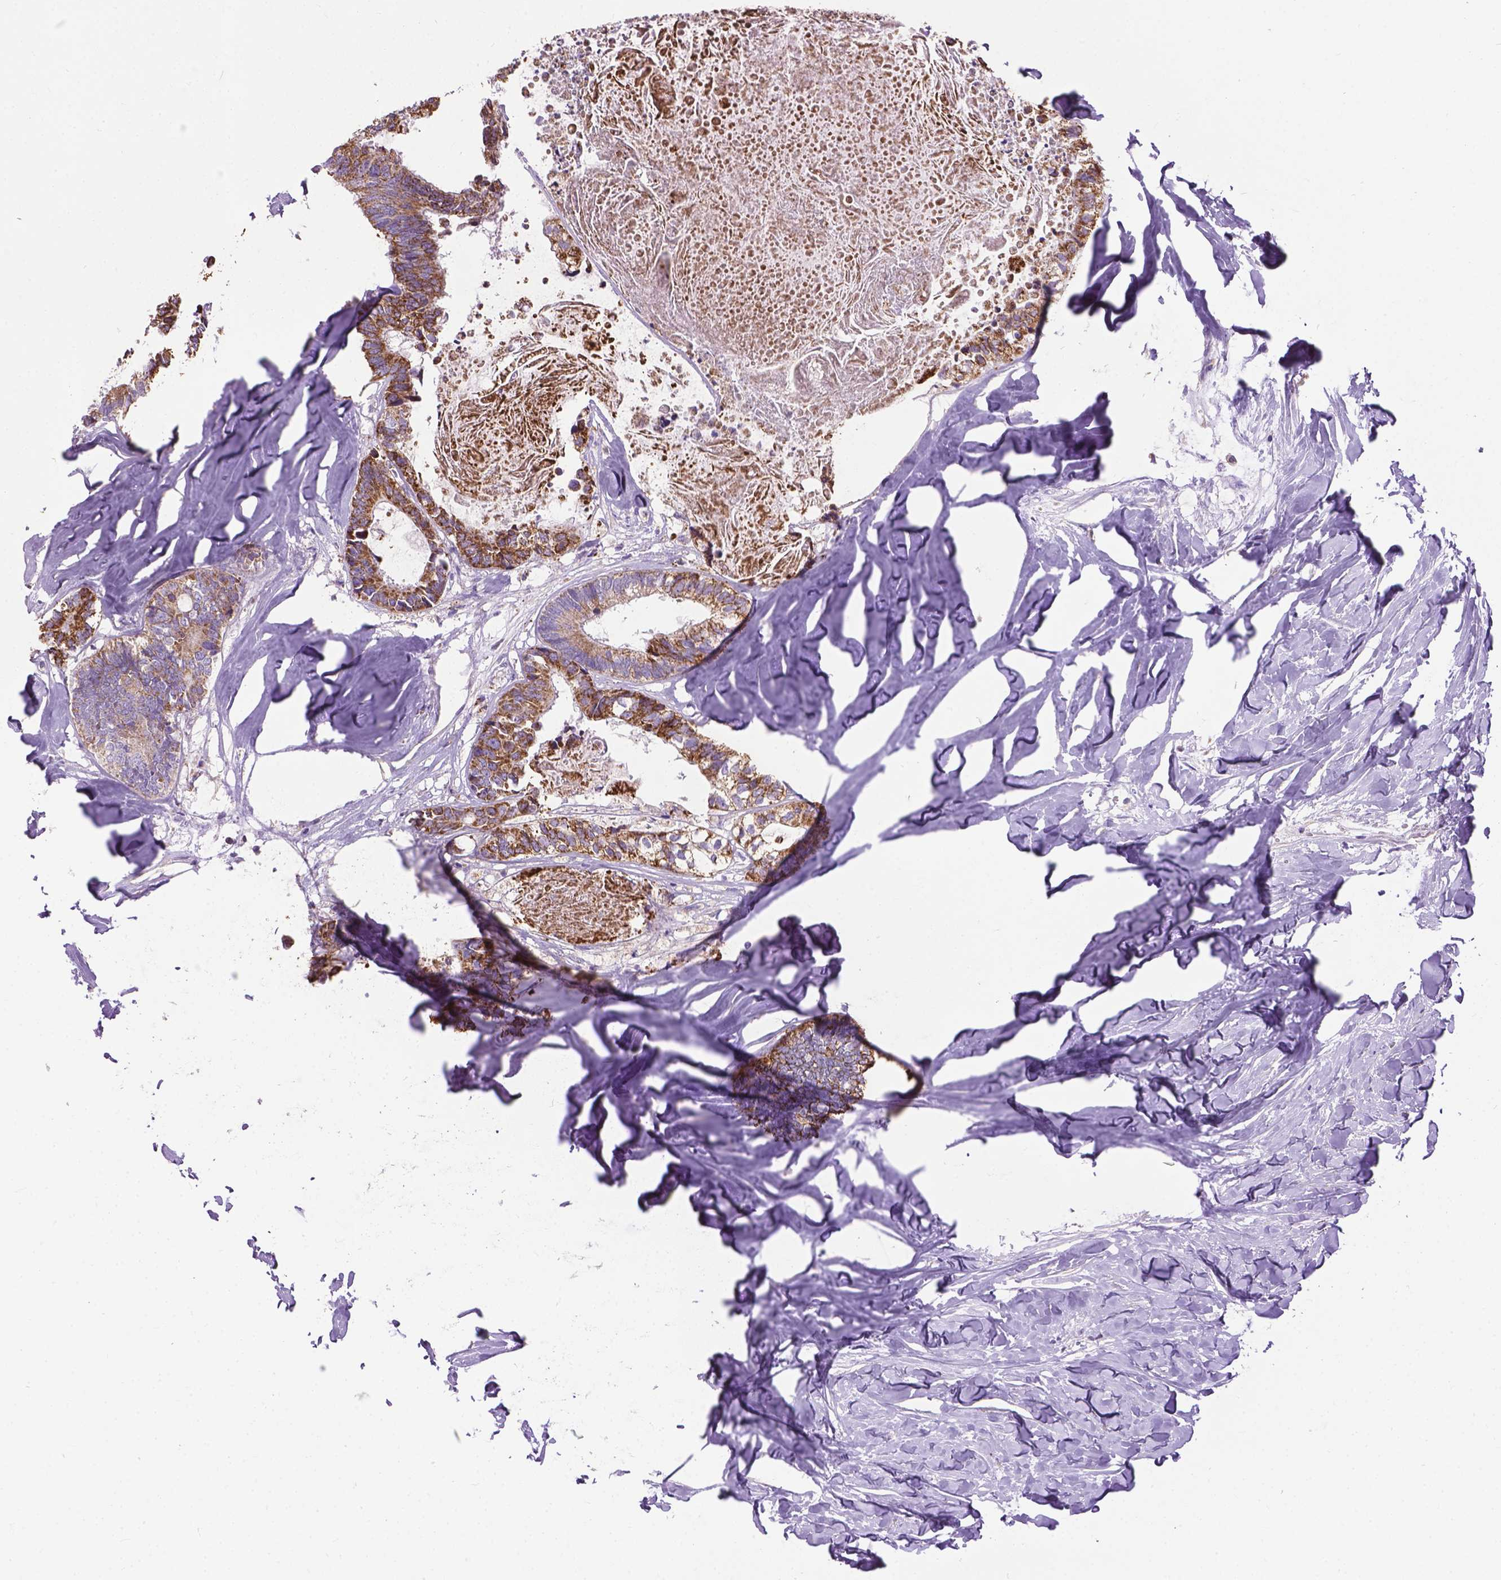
{"staining": {"intensity": "moderate", "quantity": ">75%", "location": "cytoplasmic/membranous"}, "tissue": "colorectal cancer", "cell_type": "Tumor cells", "image_type": "cancer", "snomed": [{"axis": "morphology", "description": "Adenocarcinoma, NOS"}, {"axis": "topography", "description": "Colon"}, {"axis": "topography", "description": "Rectum"}], "caption": "High-magnification brightfield microscopy of adenocarcinoma (colorectal) stained with DAB (3,3'-diaminobenzidine) (brown) and counterstained with hematoxylin (blue). tumor cells exhibit moderate cytoplasmic/membranous staining is seen in about>75% of cells. The staining is performed using DAB brown chromogen to label protein expression. The nuclei are counter-stained blue using hematoxylin.", "gene": "VDAC1", "patient": {"sex": "male", "age": 57}}